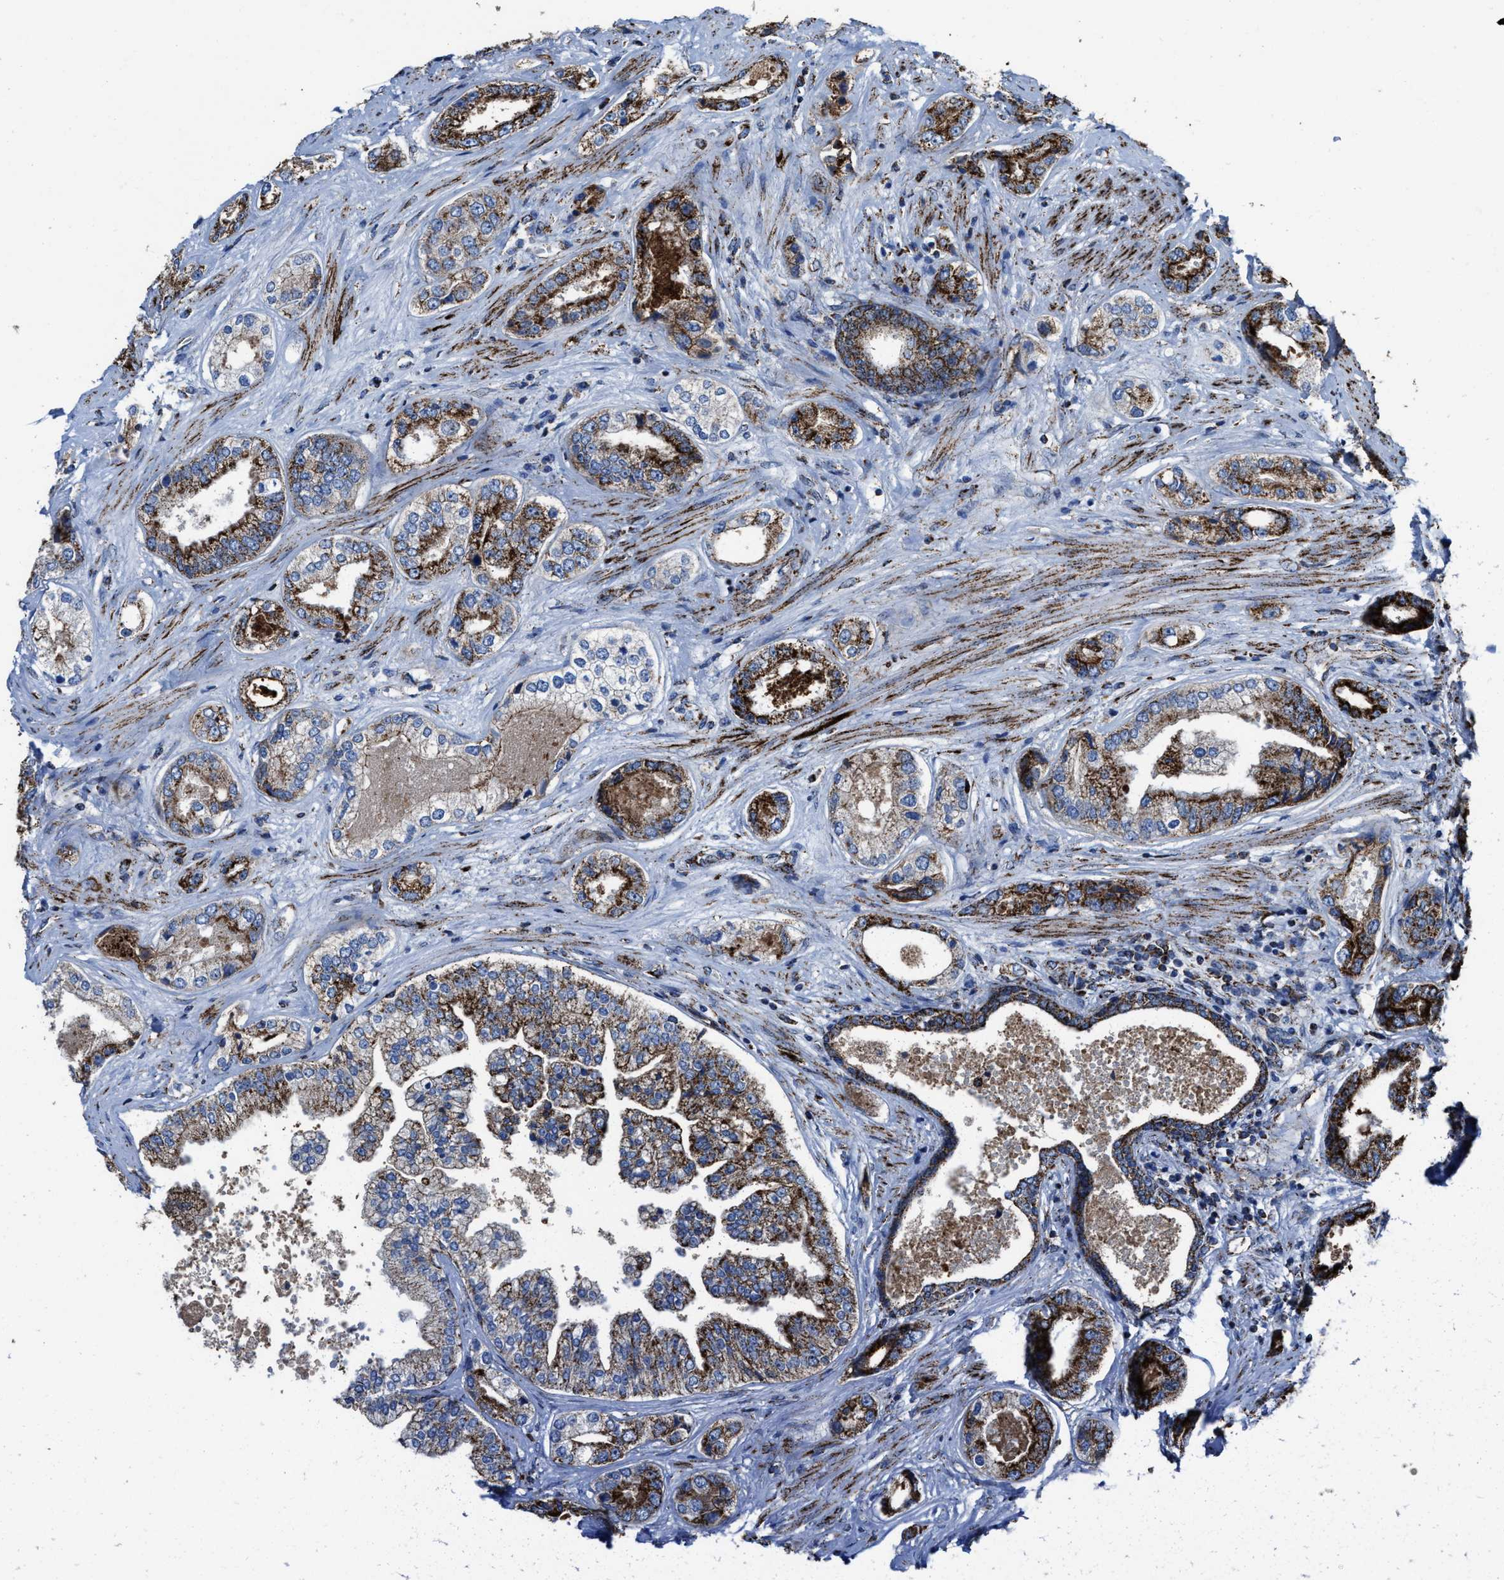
{"staining": {"intensity": "strong", "quantity": ">75%", "location": "cytoplasmic/membranous"}, "tissue": "prostate cancer", "cell_type": "Tumor cells", "image_type": "cancer", "snomed": [{"axis": "morphology", "description": "Adenocarcinoma, High grade"}, {"axis": "topography", "description": "Prostate"}], "caption": "Immunohistochemistry (IHC) of human prostate cancer reveals high levels of strong cytoplasmic/membranous staining in approximately >75% of tumor cells. The staining is performed using DAB (3,3'-diaminobenzidine) brown chromogen to label protein expression. The nuclei are counter-stained blue using hematoxylin.", "gene": "ALDH1B1", "patient": {"sex": "male", "age": 61}}